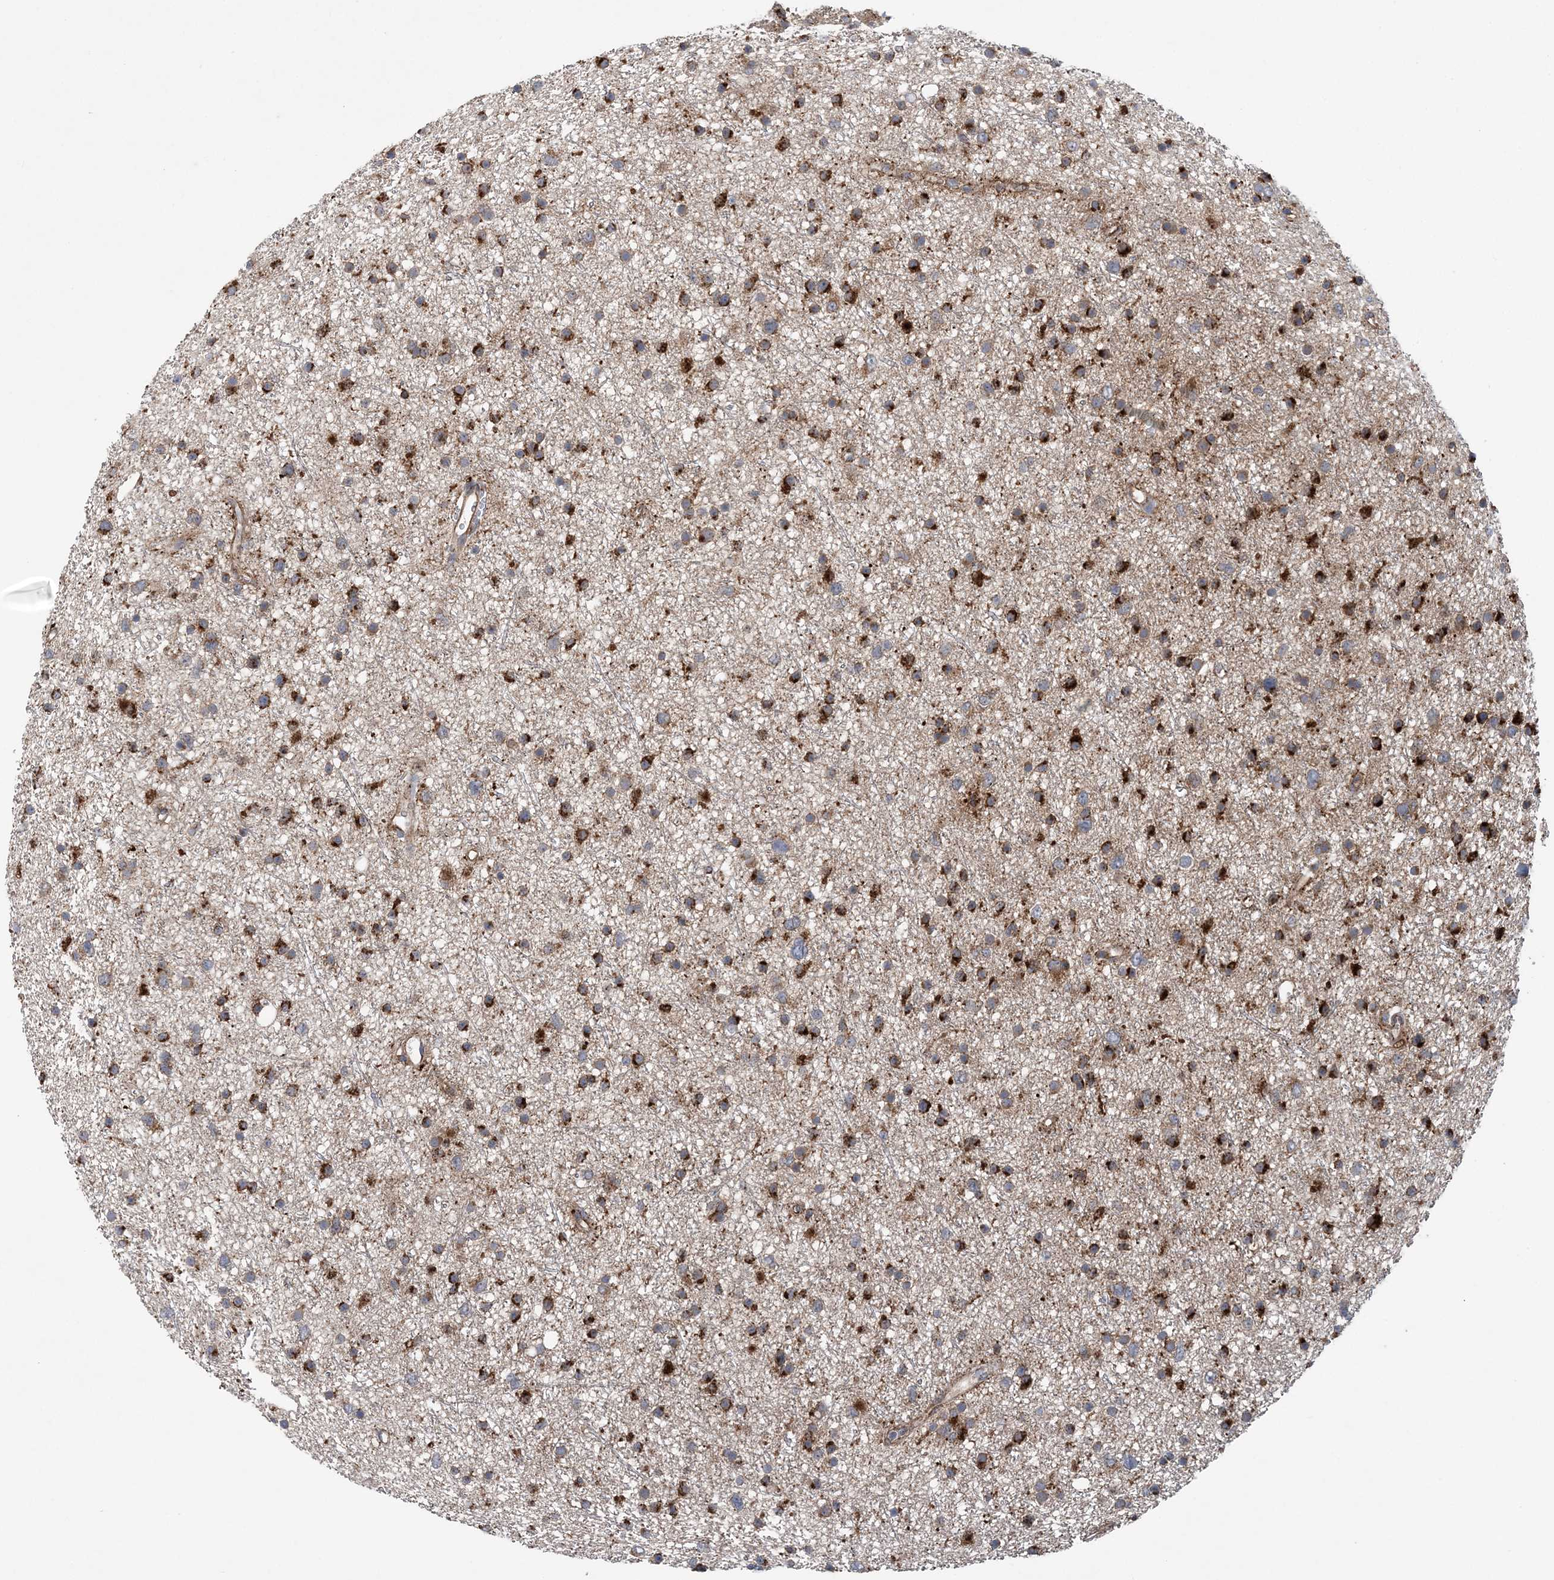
{"staining": {"intensity": "strong", "quantity": ">75%", "location": "cytoplasmic/membranous"}, "tissue": "glioma", "cell_type": "Tumor cells", "image_type": "cancer", "snomed": [{"axis": "morphology", "description": "Glioma, malignant, Low grade"}, {"axis": "topography", "description": "Cerebral cortex"}], "caption": "Immunohistochemical staining of human low-grade glioma (malignant) shows strong cytoplasmic/membranous protein expression in about >75% of tumor cells.", "gene": "PTTG1IP", "patient": {"sex": "female", "age": 39}}